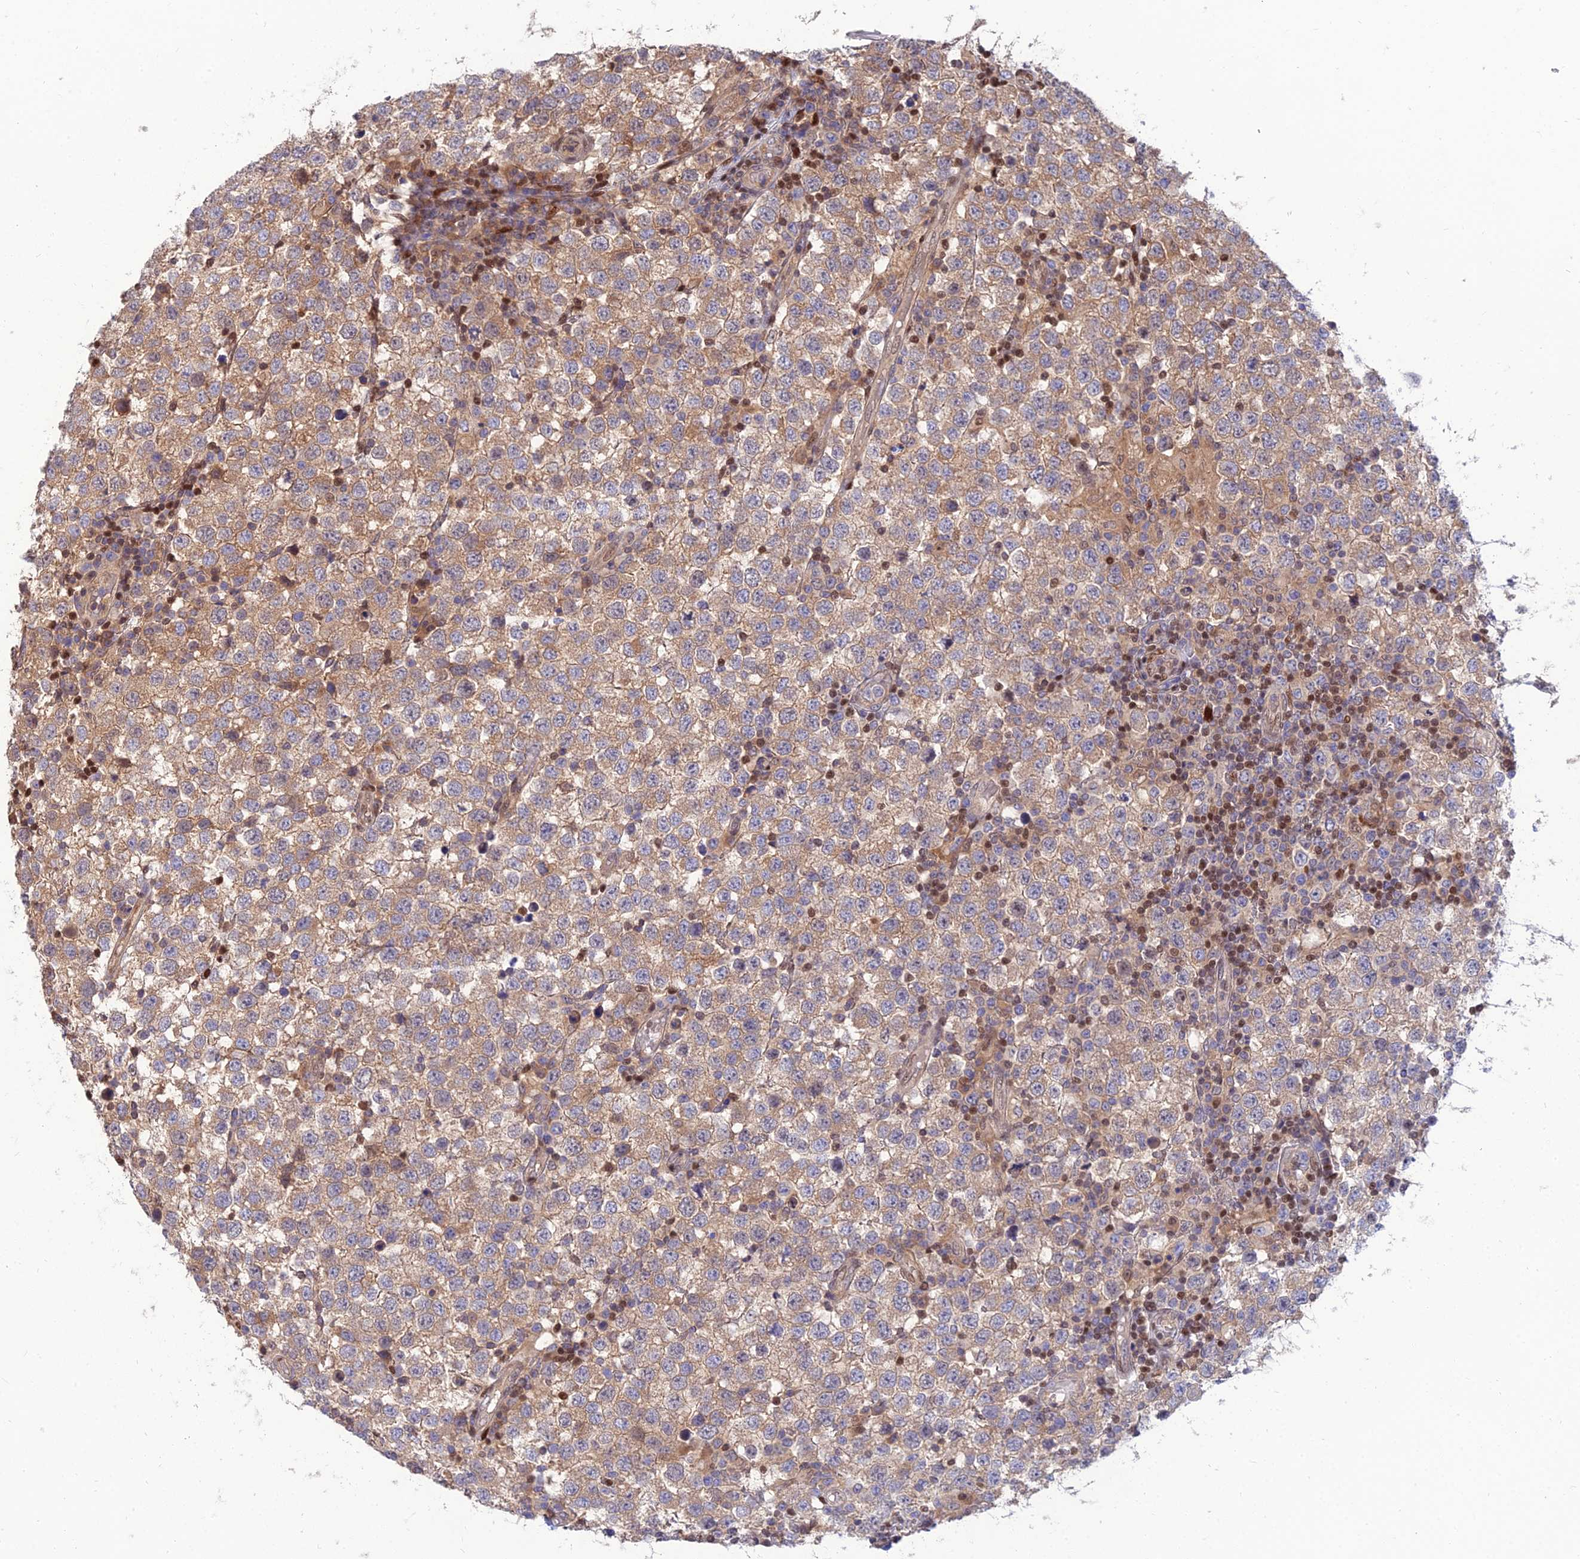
{"staining": {"intensity": "moderate", "quantity": ">75%", "location": "cytoplasmic/membranous"}, "tissue": "testis cancer", "cell_type": "Tumor cells", "image_type": "cancer", "snomed": [{"axis": "morphology", "description": "Seminoma, NOS"}, {"axis": "topography", "description": "Testis"}], "caption": "A high-resolution image shows IHC staining of testis seminoma, which reveals moderate cytoplasmic/membranous positivity in approximately >75% of tumor cells.", "gene": "DNPEP", "patient": {"sex": "male", "age": 34}}